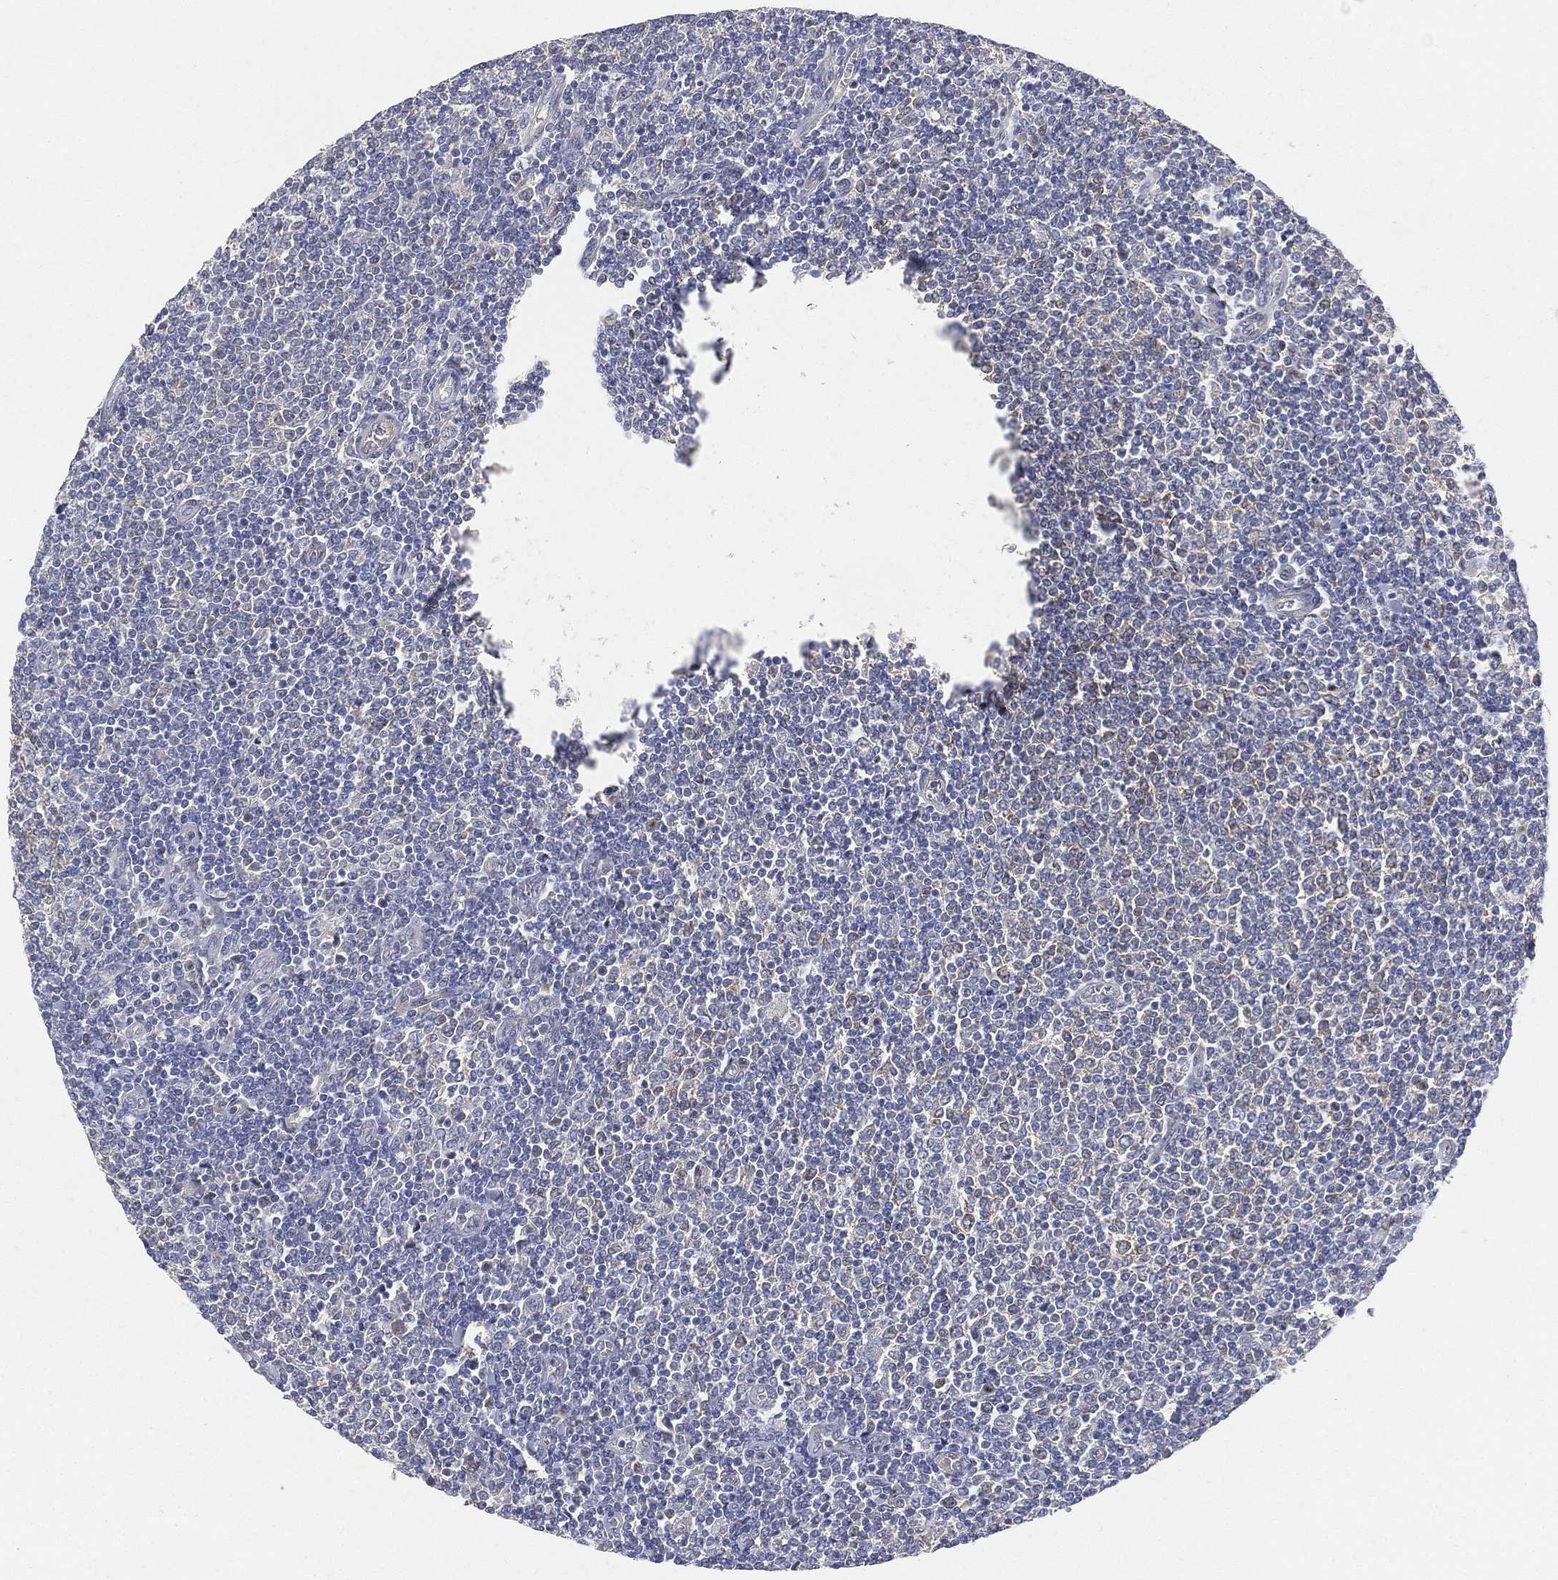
{"staining": {"intensity": "negative", "quantity": "none", "location": "none"}, "tissue": "lymphoma", "cell_type": "Tumor cells", "image_type": "cancer", "snomed": [{"axis": "morphology", "description": "Malignant lymphoma, non-Hodgkin's type, Low grade"}, {"axis": "topography", "description": "Lymph node"}], "caption": "Tumor cells are negative for brown protein staining in malignant lymphoma, non-Hodgkin's type (low-grade).", "gene": "TMEM25", "patient": {"sex": "male", "age": 52}}